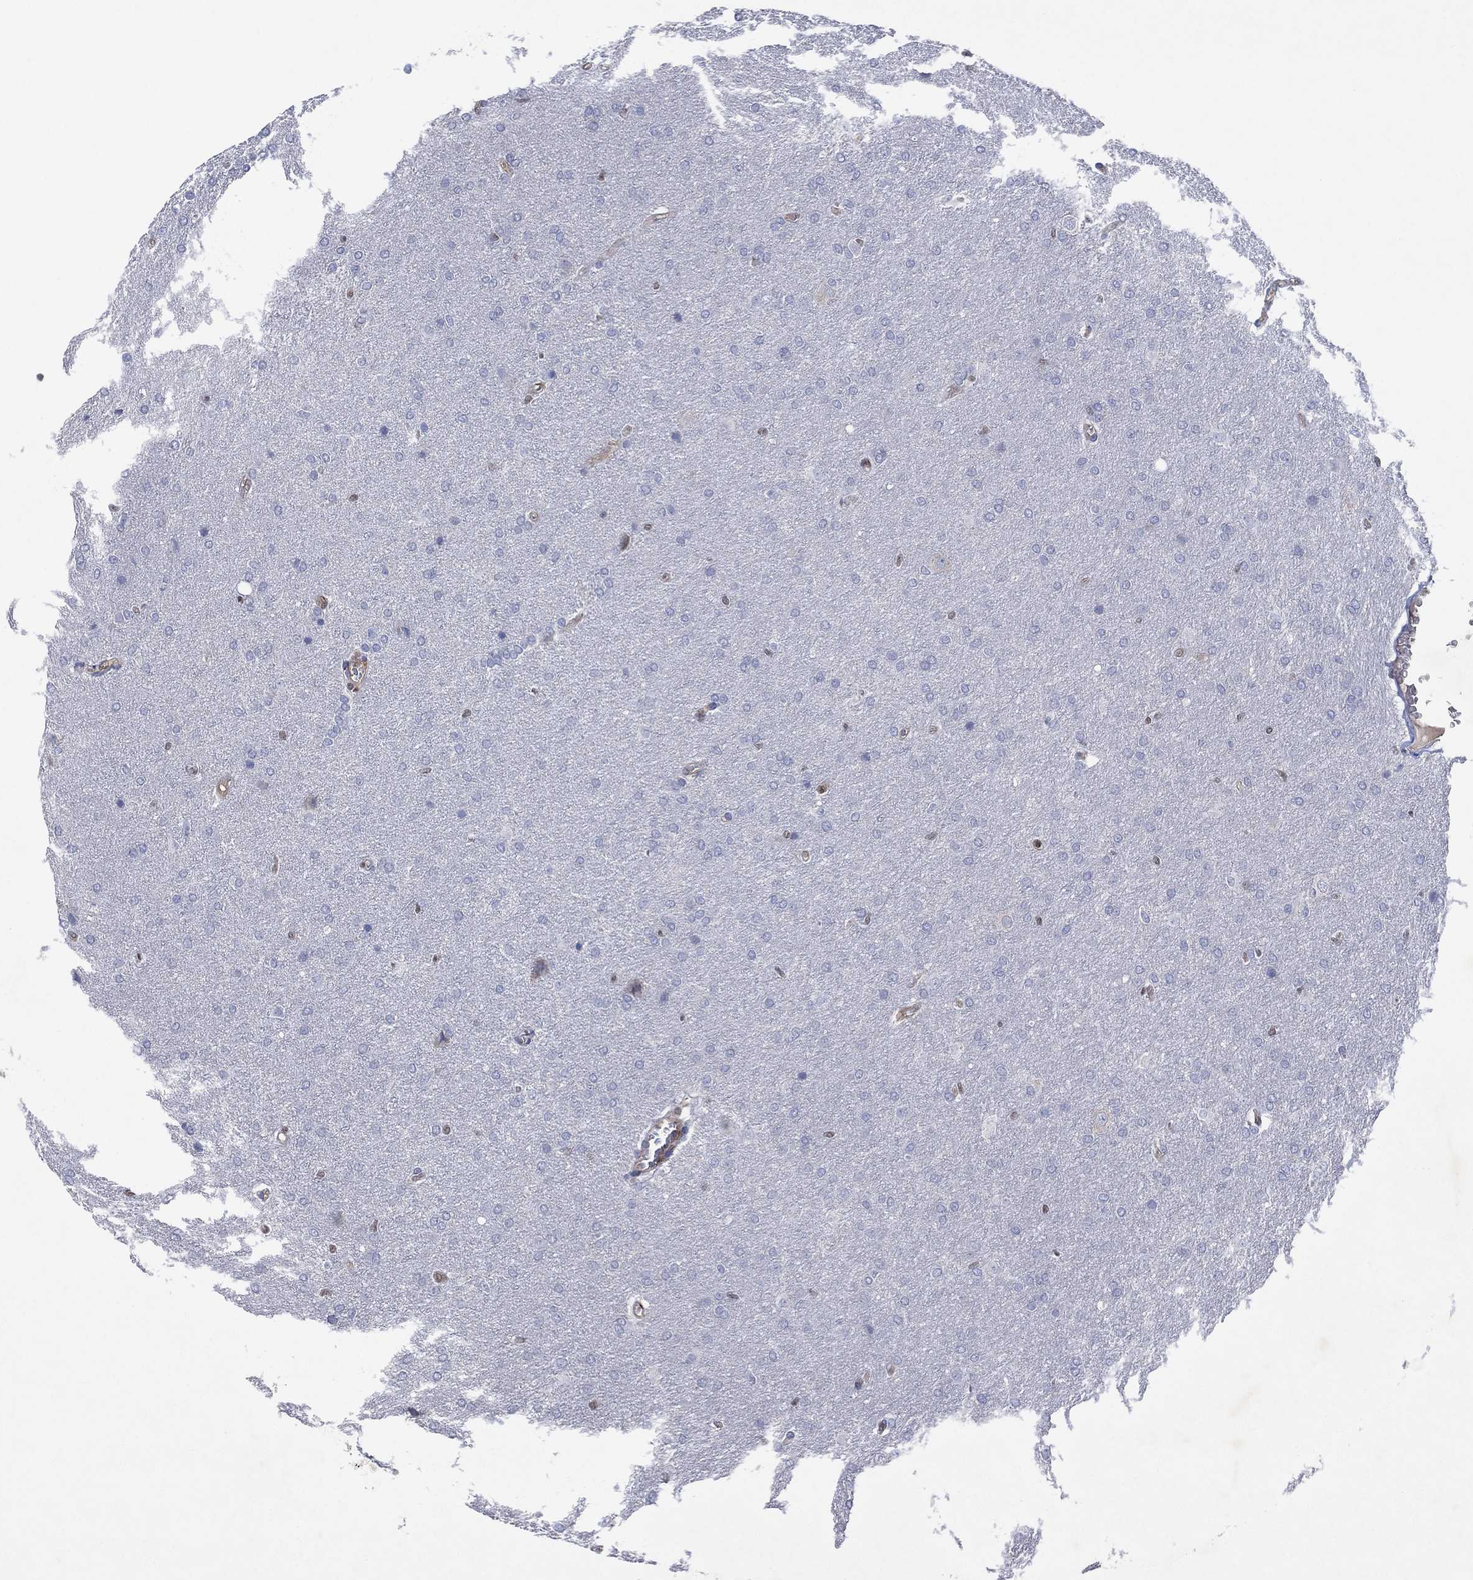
{"staining": {"intensity": "negative", "quantity": "none", "location": "none"}, "tissue": "glioma", "cell_type": "Tumor cells", "image_type": "cancer", "snomed": [{"axis": "morphology", "description": "Glioma, malignant, Low grade"}, {"axis": "topography", "description": "Brain"}], "caption": "Micrograph shows no protein positivity in tumor cells of glioma tissue.", "gene": "FLI1", "patient": {"sex": "female", "age": 32}}